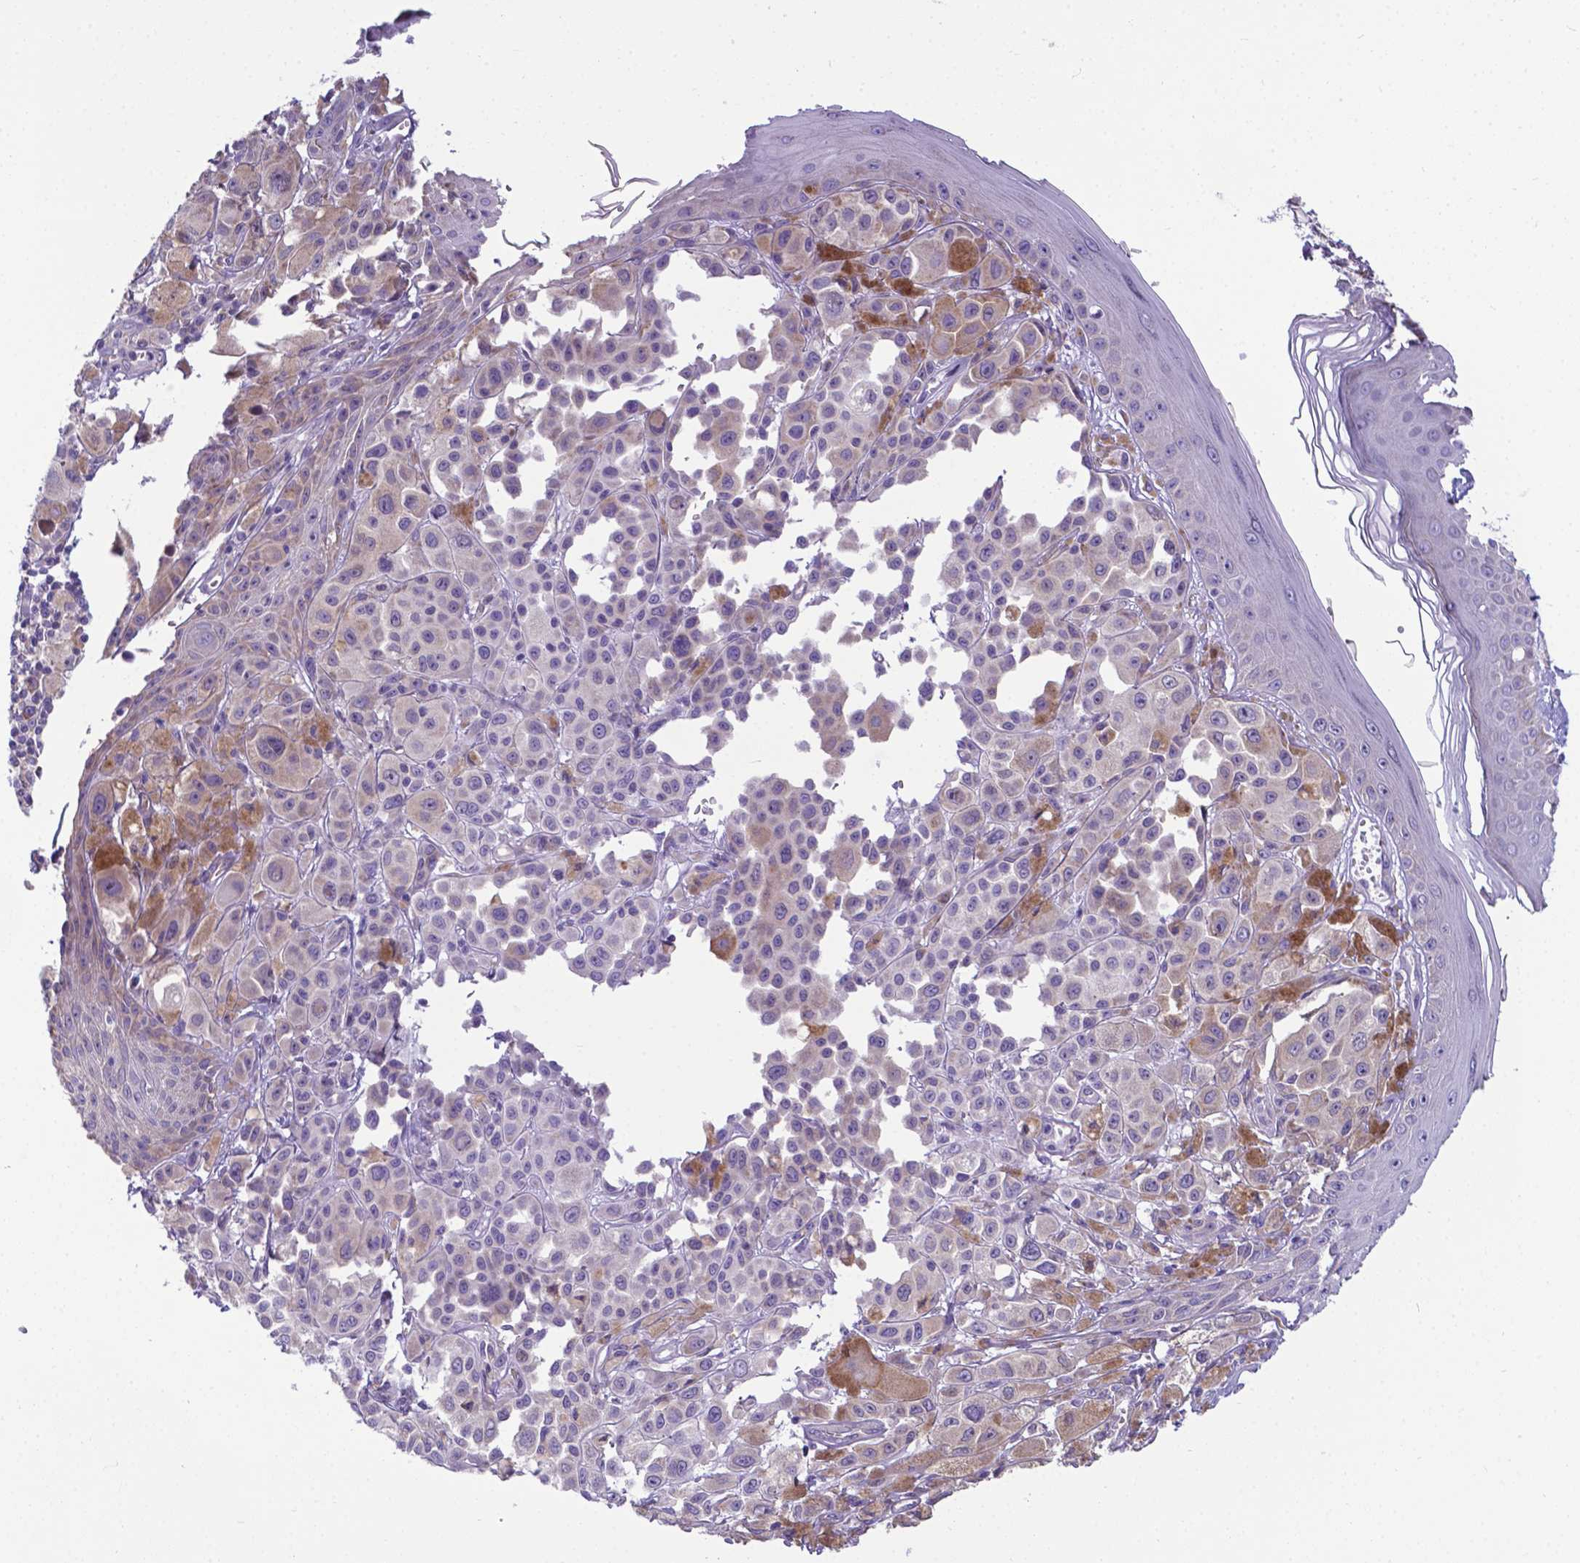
{"staining": {"intensity": "negative", "quantity": "none", "location": "none"}, "tissue": "melanoma", "cell_type": "Tumor cells", "image_type": "cancer", "snomed": [{"axis": "morphology", "description": "Malignant melanoma, NOS"}, {"axis": "topography", "description": "Skin"}], "caption": "Photomicrograph shows no protein positivity in tumor cells of malignant melanoma tissue.", "gene": "RPL6", "patient": {"sex": "male", "age": 67}}